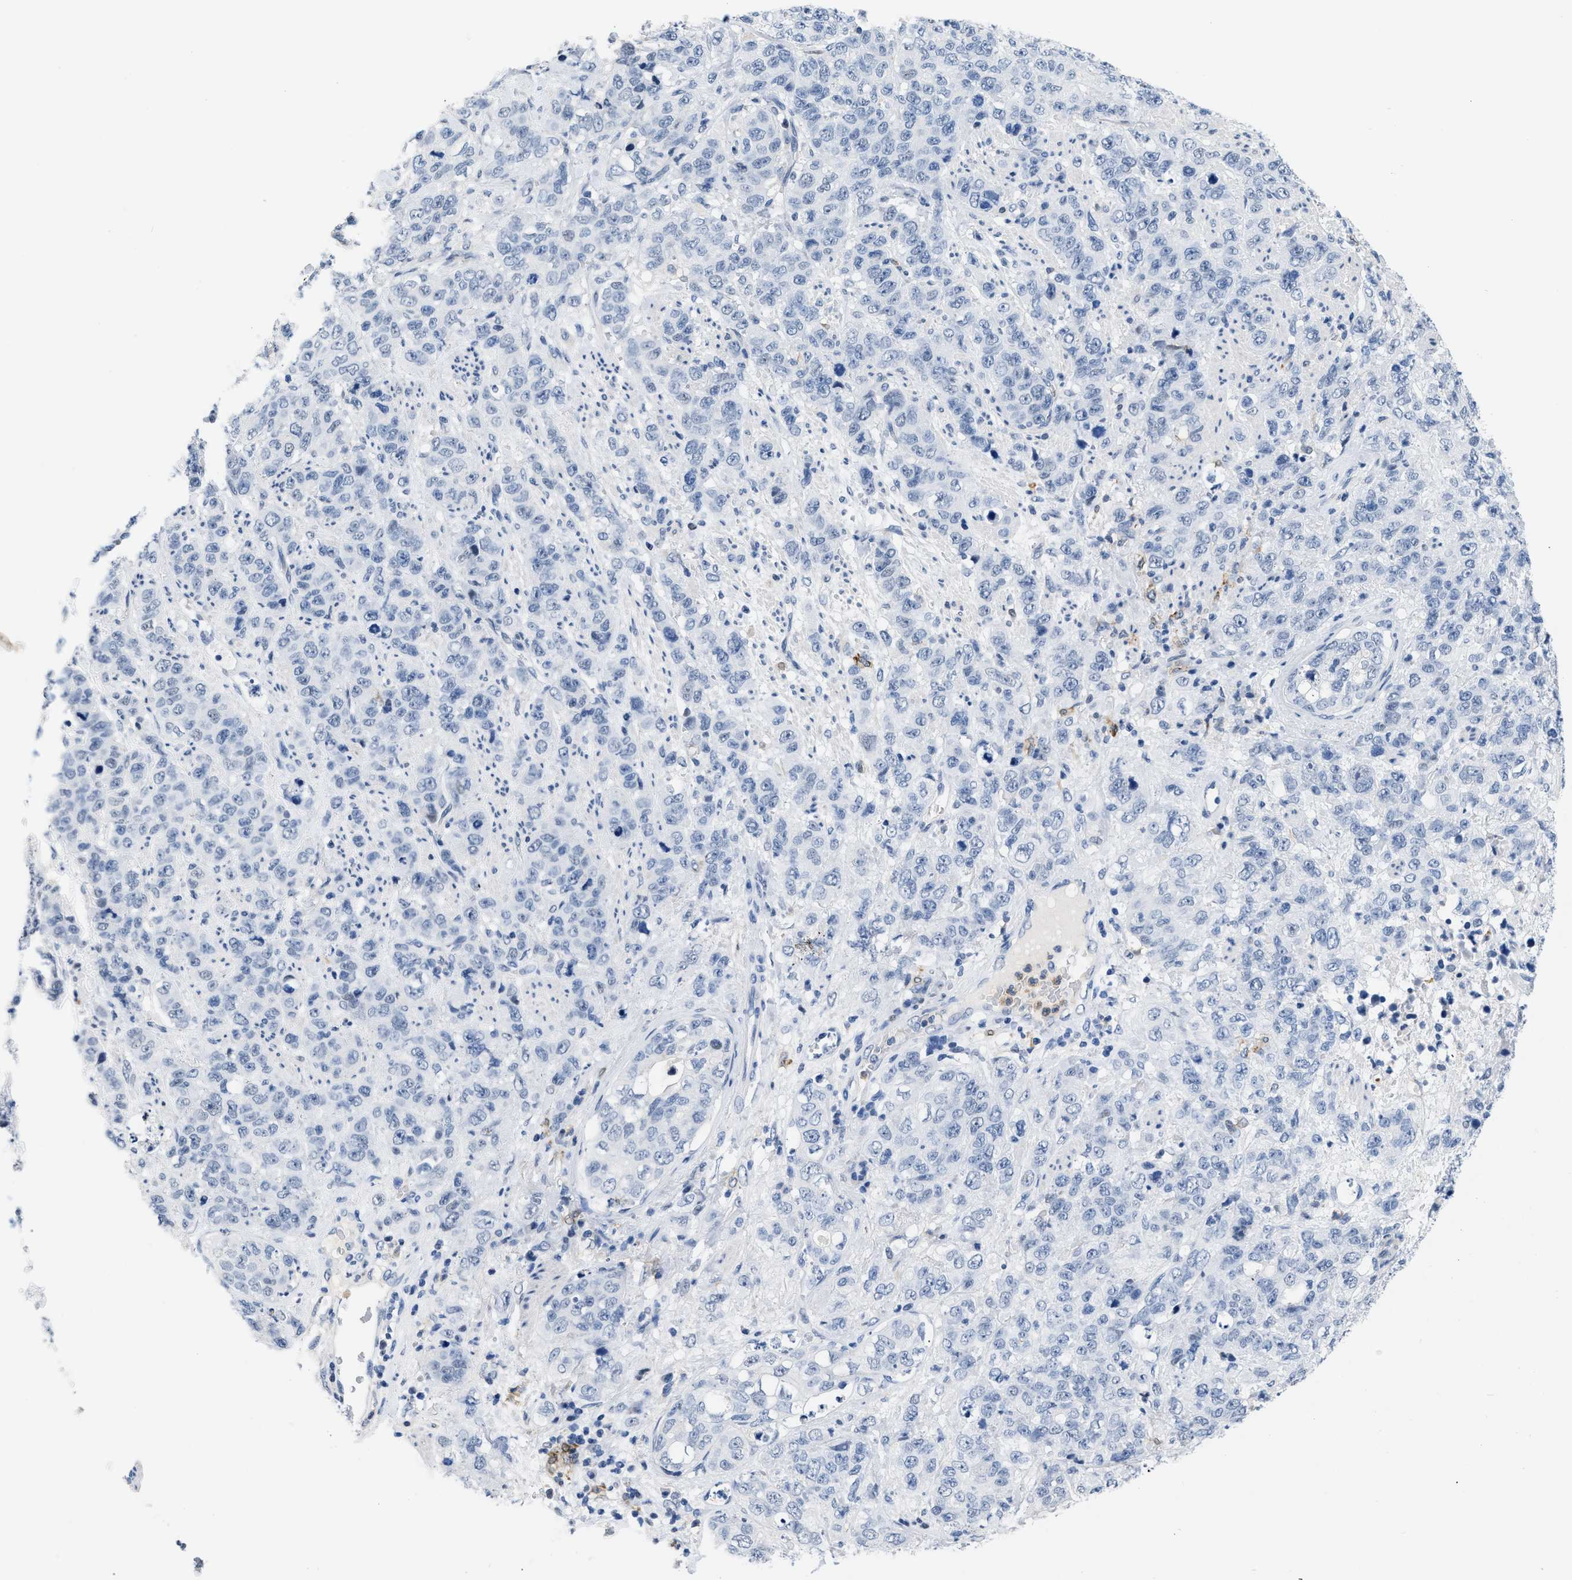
{"staining": {"intensity": "negative", "quantity": "none", "location": "none"}, "tissue": "stomach cancer", "cell_type": "Tumor cells", "image_type": "cancer", "snomed": [{"axis": "morphology", "description": "Adenocarcinoma, NOS"}, {"axis": "topography", "description": "Stomach"}], "caption": "The micrograph reveals no staining of tumor cells in adenocarcinoma (stomach).", "gene": "BOLL", "patient": {"sex": "male", "age": 48}}